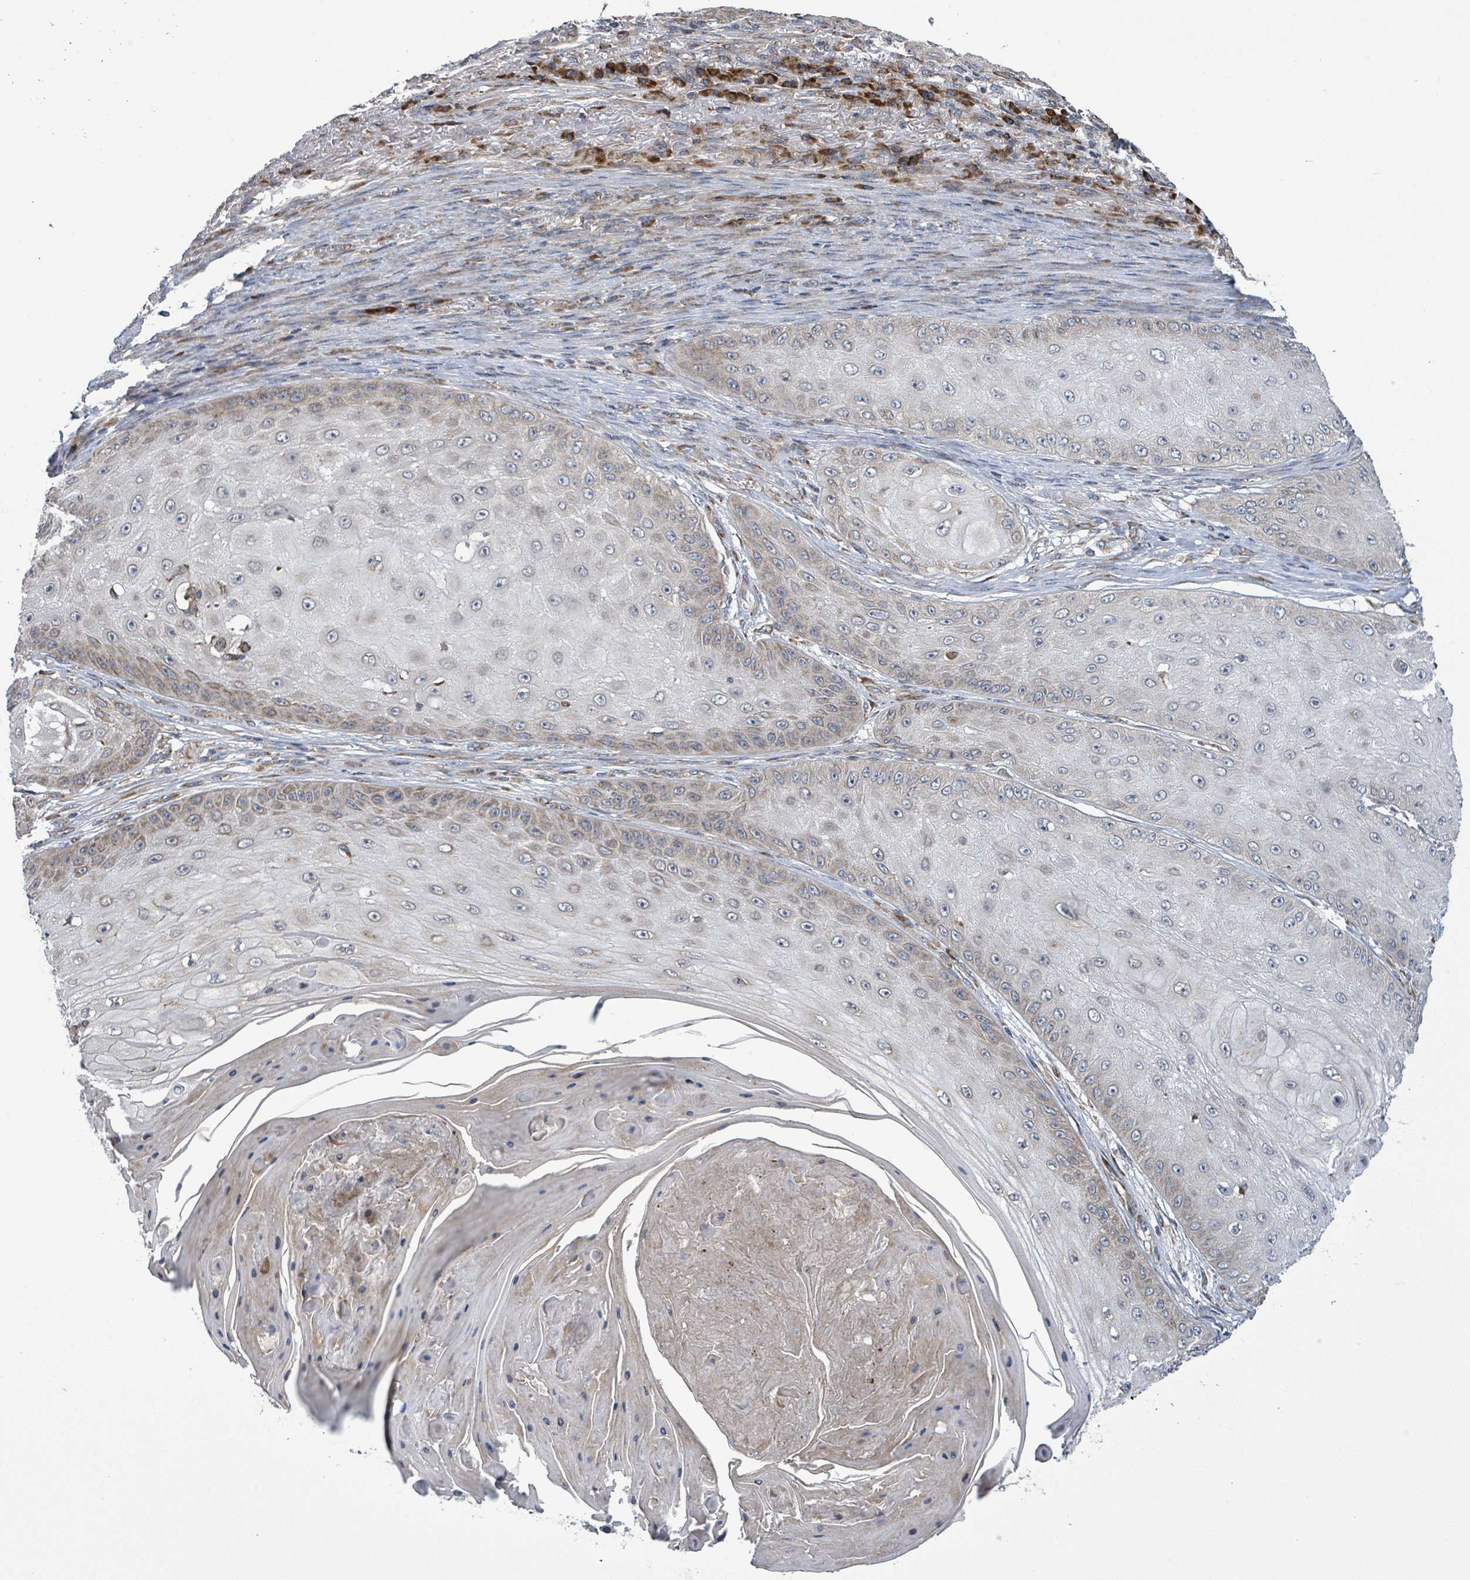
{"staining": {"intensity": "weak", "quantity": "<25%", "location": "cytoplasmic/membranous"}, "tissue": "skin cancer", "cell_type": "Tumor cells", "image_type": "cancer", "snomed": [{"axis": "morphology", "description": "Squamous cell carcinoma, NOS"}, {"axis": "topography", "description": "Skin"}], "caption": "A micrograph of skin cancer stained for a protein demonstrates no brown staining in tumor cells.", "gene": "NOMO1", "patient": {"sex": "male", "age": 70}}